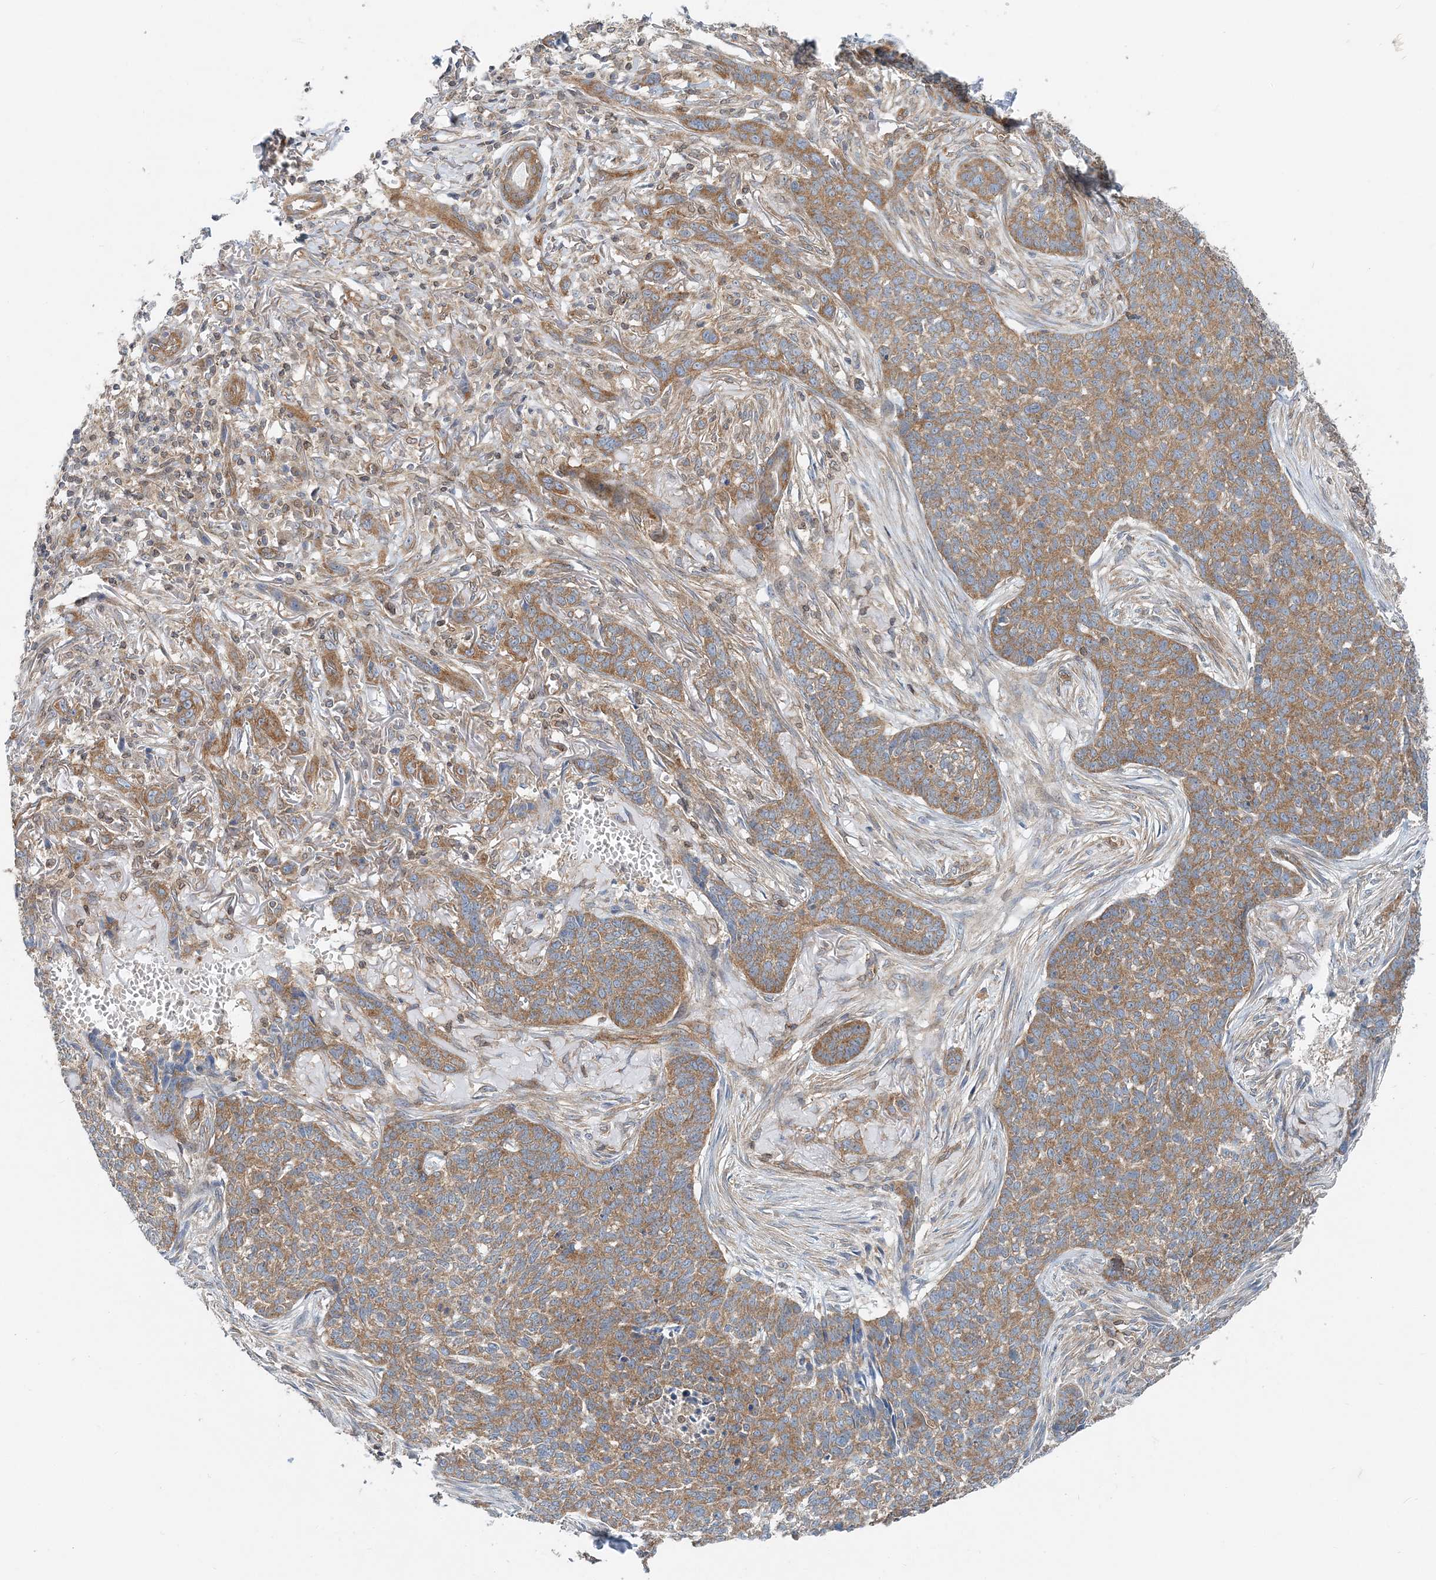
{"staining": {"intensity": "moderate", "quantity": ">75%", "location": "cytoplasmic/membranous"}, "tissue": "skin cancer", "cell_type": "Tumor cells", "image_type": "cancer", "snomed": [{"axis": "morphology", "description": "Basal cell carcinoma"}, {"axis": "topography", "description": "Skin"}], "caption": "Skin basal cell carcinoma stained for a protein (brown) displays moderate cytoplasmic/membranous positive expression in about >75% of tumor cells.", "gene": "MOB4", "patient": {"sex": "male", "age": 85}}